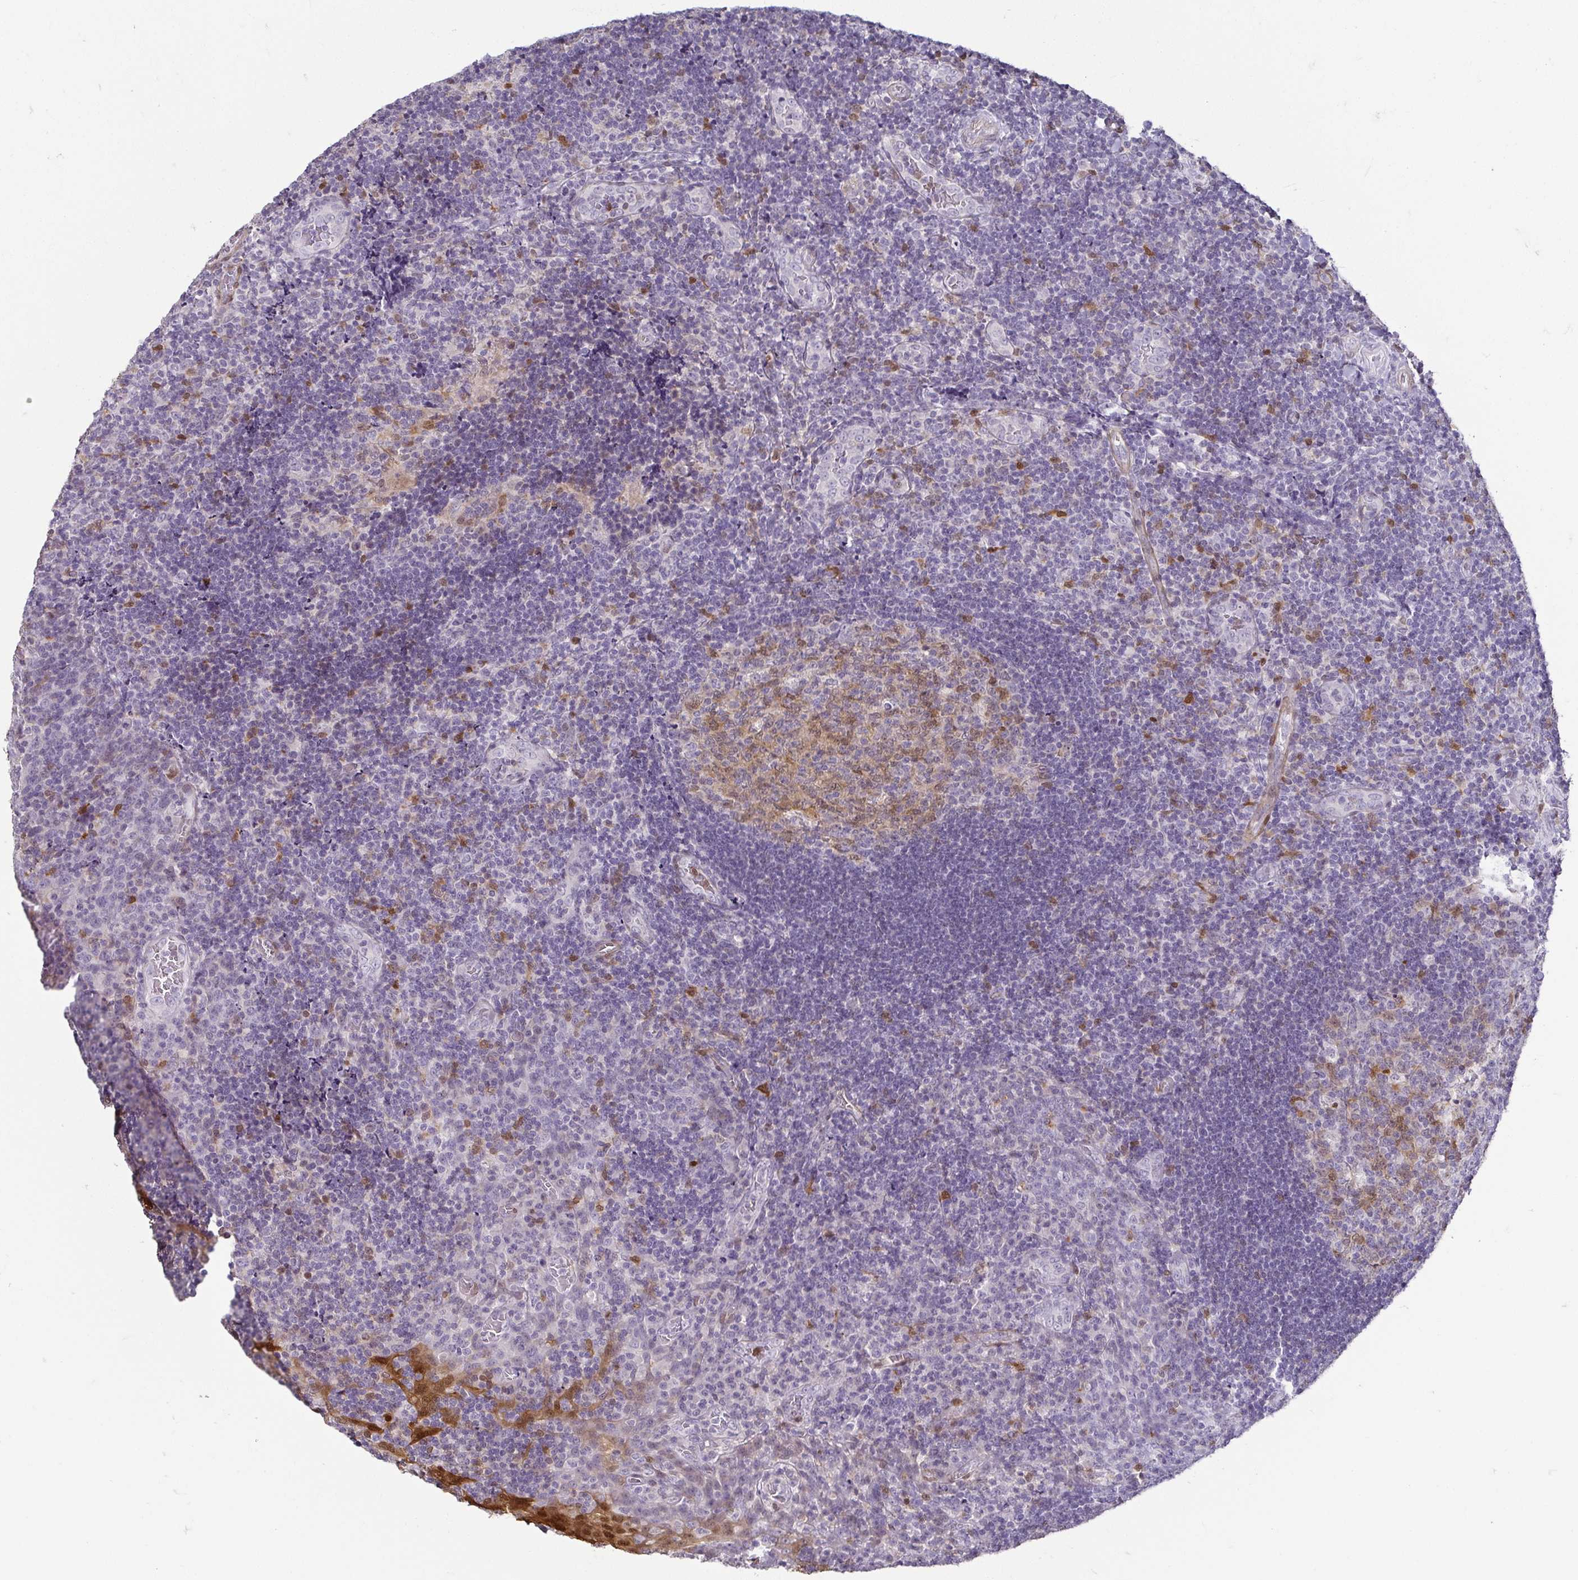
{"staining": {"intensity": "moderate", "quantity": "<25%", "location": "cytoplasmic/membranous,nuclear"}, "tissue": "tonsil", "cell_type": "Germinal center cells", "image_type": "normal", "snomed": [{"axis": "morphology", "description": "Normal tissue, NOS"}, {"axis": "topography", "description": "Tonsil"}], "caption": "An immunohistochemistry micrograph of normal tissue is shown. Protein staining in brown labels moderate cytoplasmic/membranous,nuclear positivity in tonsil within germinal center cells. (DAB = brown stain, brightfield microscopy at high magnification).", "gene": "HOPX", "patient": {"sex": "male", "age": 17}}